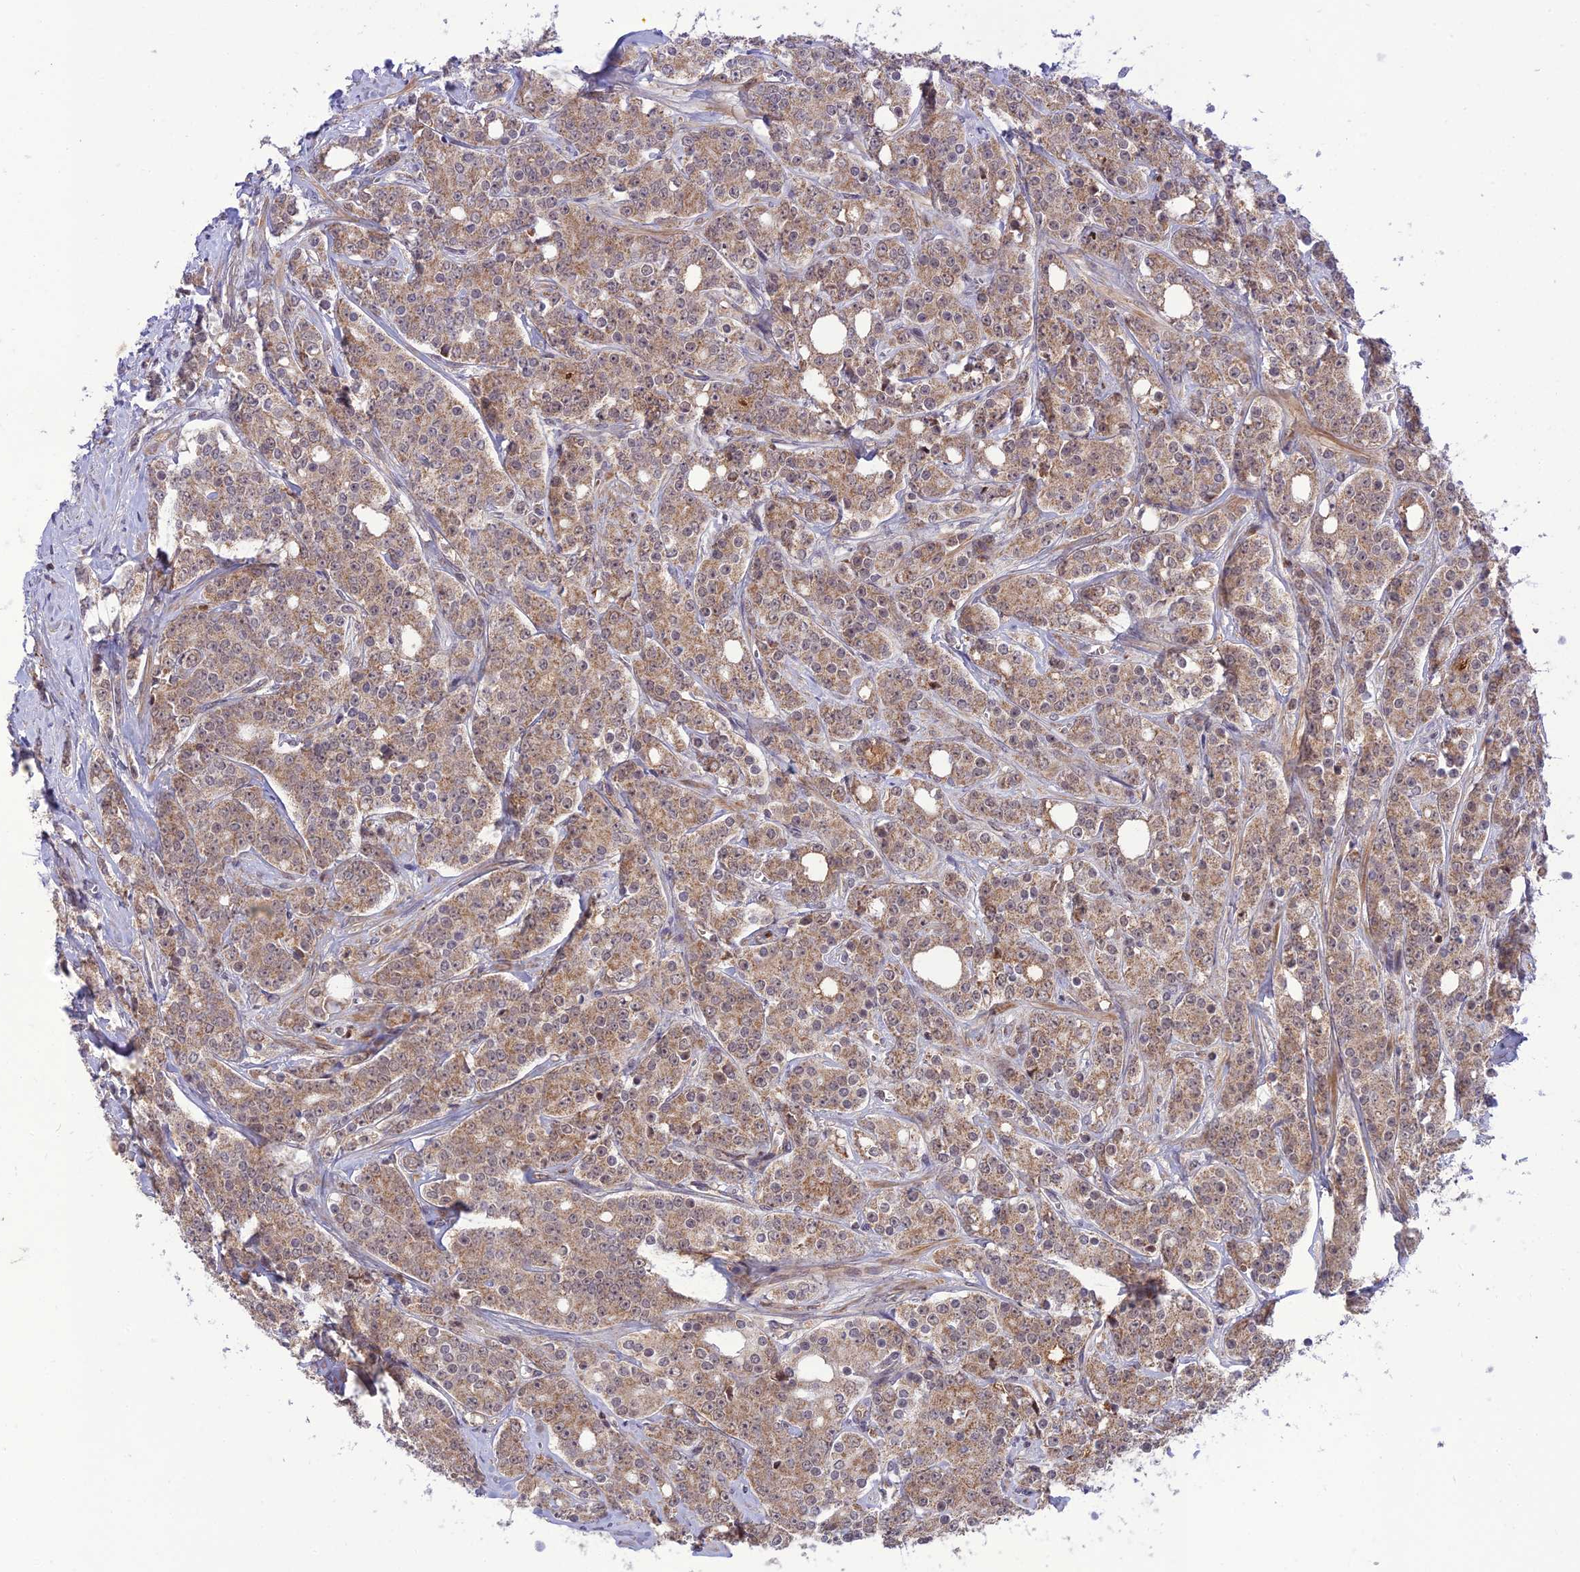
{"staining": {"intensity": "weak", "quantity": ">75%", "location": "cytoplasmic/membranous"}, "tissue": "prostate cancer", "cell_type": "Tumor cells", "image_type": "cancer", "snomed": [{"axis": "morphology", "description": "Adenocarcinoma, High grade"}, {"axis": "topography", "description": "Prostate"}], "caption": "Protein staining of prostate adenocarcinoma (high-grade) tissue reveals weak cytoplasmic/membranous positivity in about >75% of tumor cells. (DAB (3,3'-diaminobenzidine) = brown stain, brightfield microscopy at high magnification).", "gene": "NDUFC1", "patient": {"sex": "male", "age": 62}}